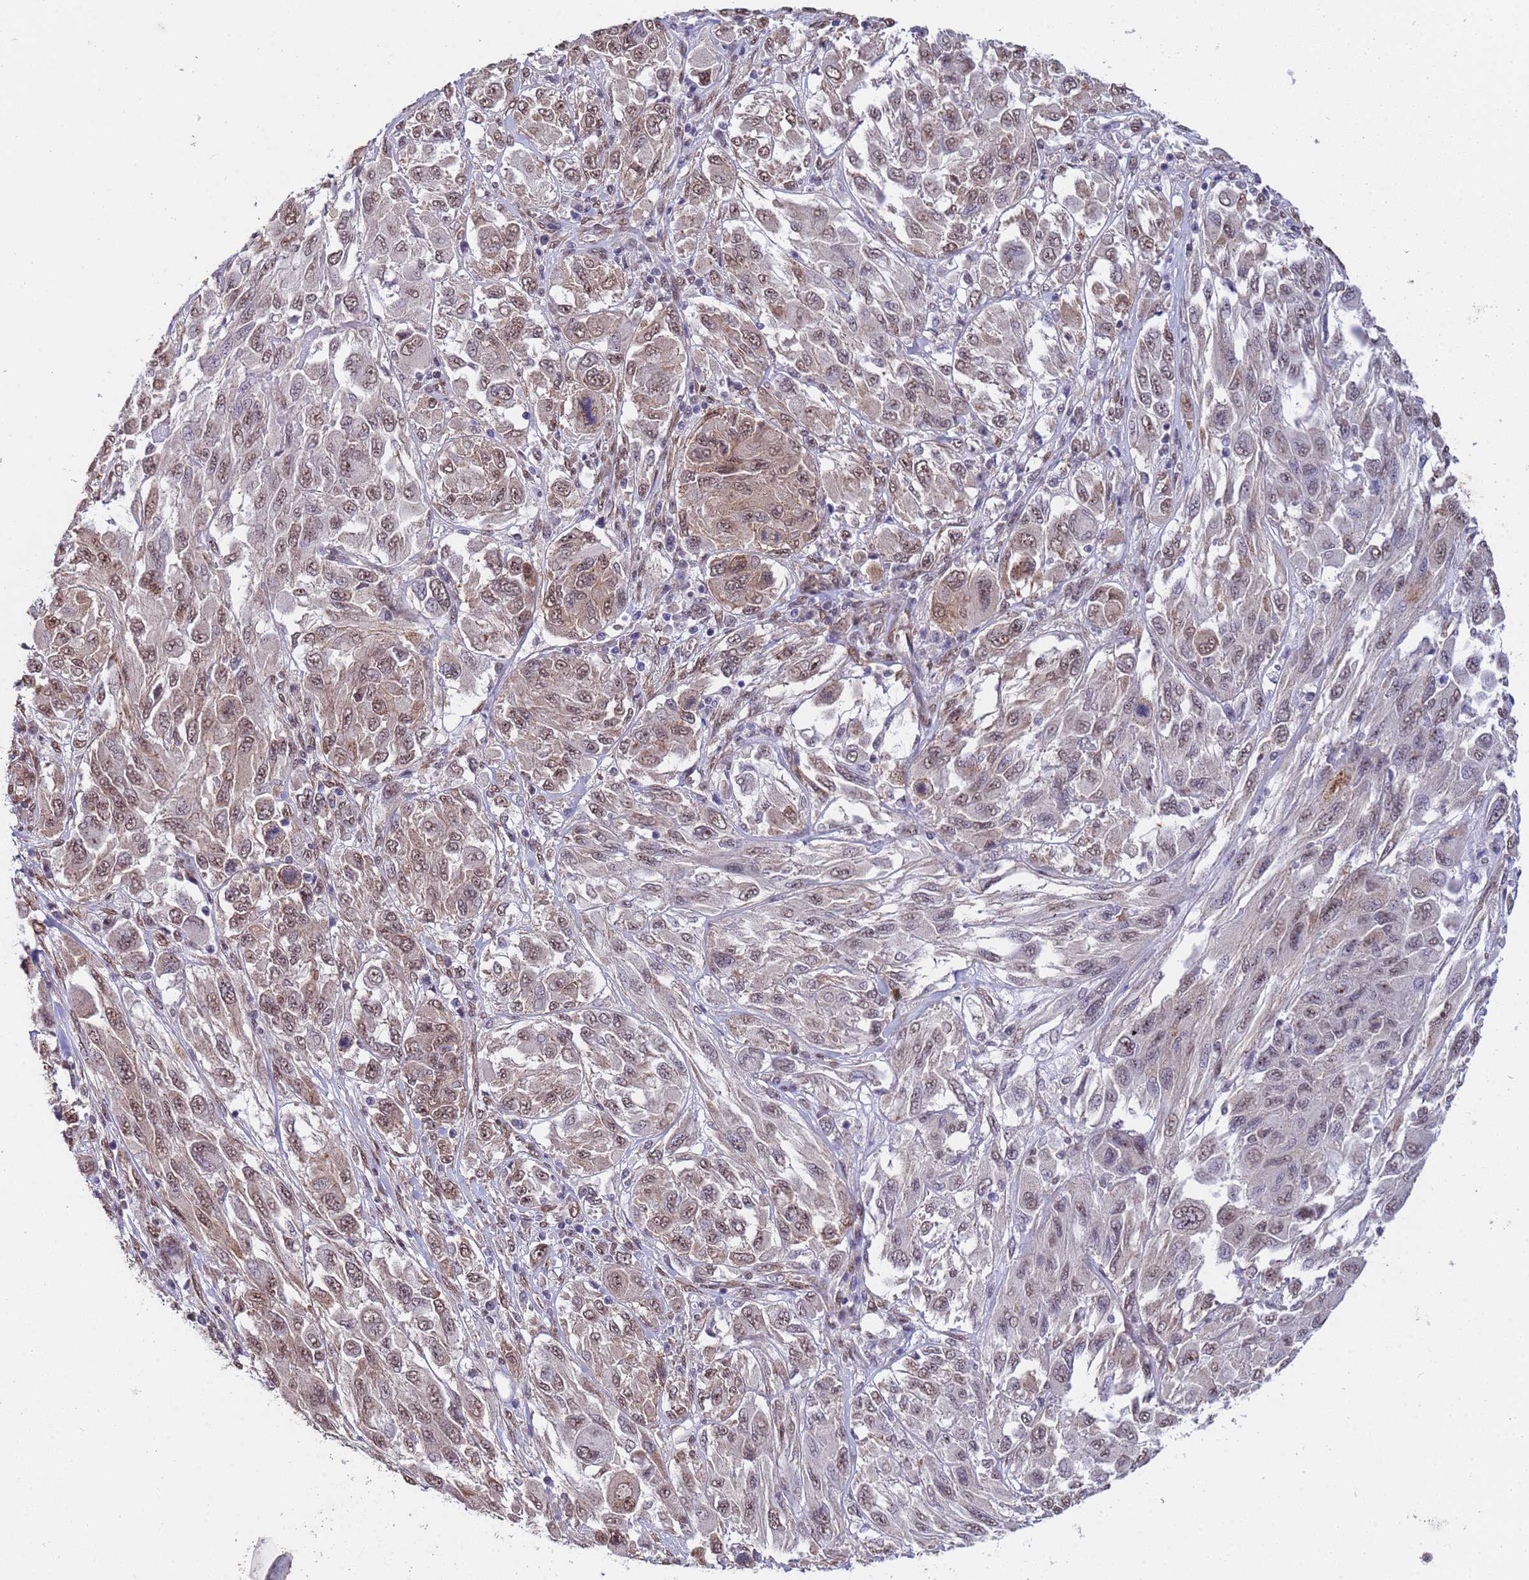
{"staining": {"intensity": "weak", "quantity": ">75%", "location": "nuclear"}, "tissue": "melanoma", "cell_type": "Tumor cells", "image_type": "cancer", "snomed": [{"axis": "morphology", "description": "Malignant melanoma, NOS"}, {"axis": "topography", "description": "Skin"}], "caption": "Protein positivity by immunohistochemistry demonstrates weak nuclear positivity in about >75% of tumor cells in malignant melanoma.", "gene": "TRIP6", "patient": {"sex": "female", "age": 91}}